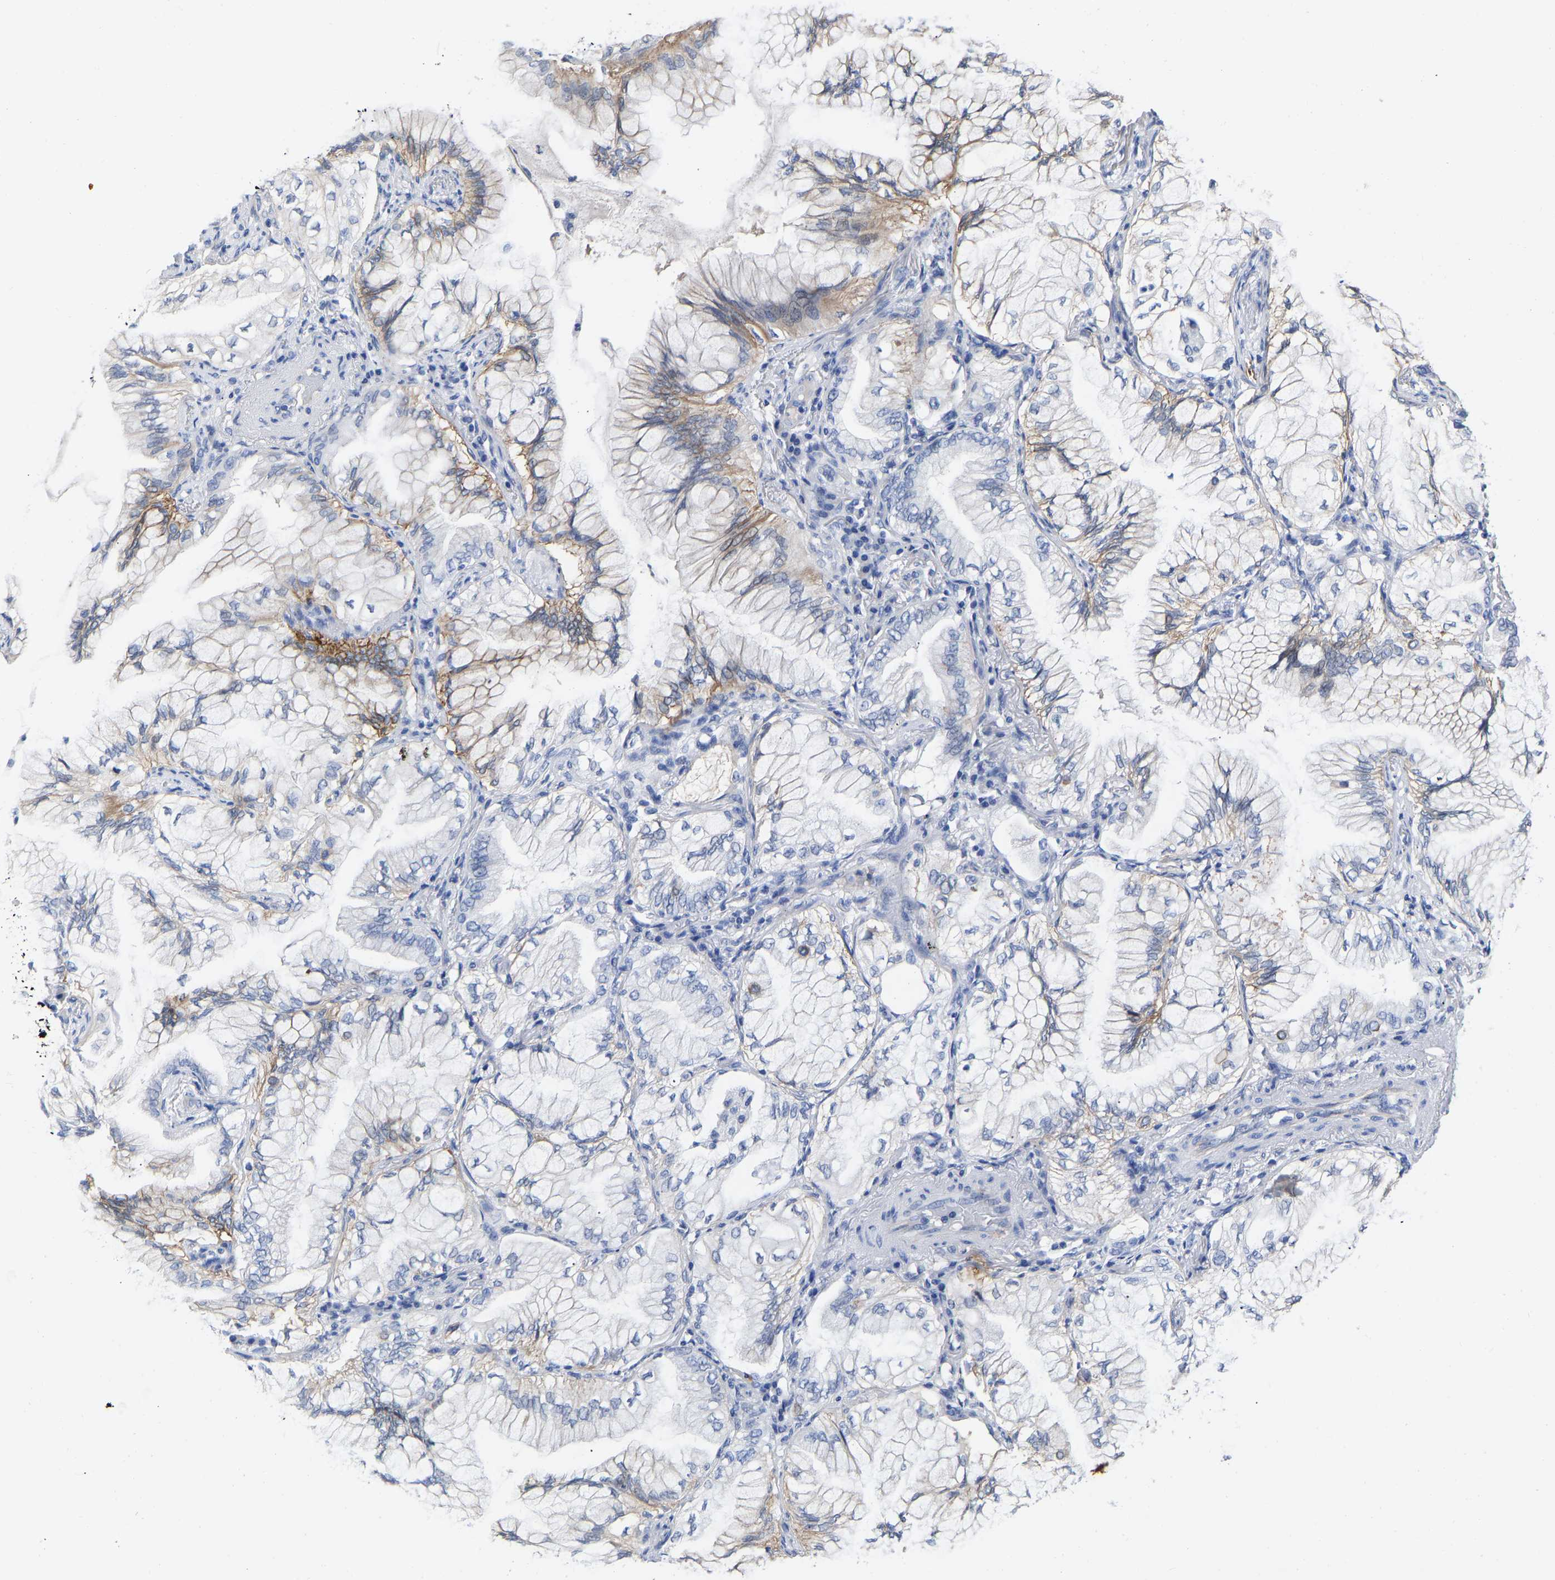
{"staining": {"intensity": "moderate", "quantity": "<25%", "location": "cytoplasmic/membranous"}, "tissue": "lung cancer", "cell_type": "Tumor cells", "image_type": "cancer", "snomed": [{"axis": "morphology", "description": "Adenocarcinoma, NOS"}, {"axis": "topography", "description": "Lung"}], "caption": "Lung cancer stained for a protein (brown) exhibits moderate cytoplasmic/membranous positive positivity in approximately <25% of tumor cells.", "gene": "GPA33", "patient": {"sex": "female", "age": 70}}